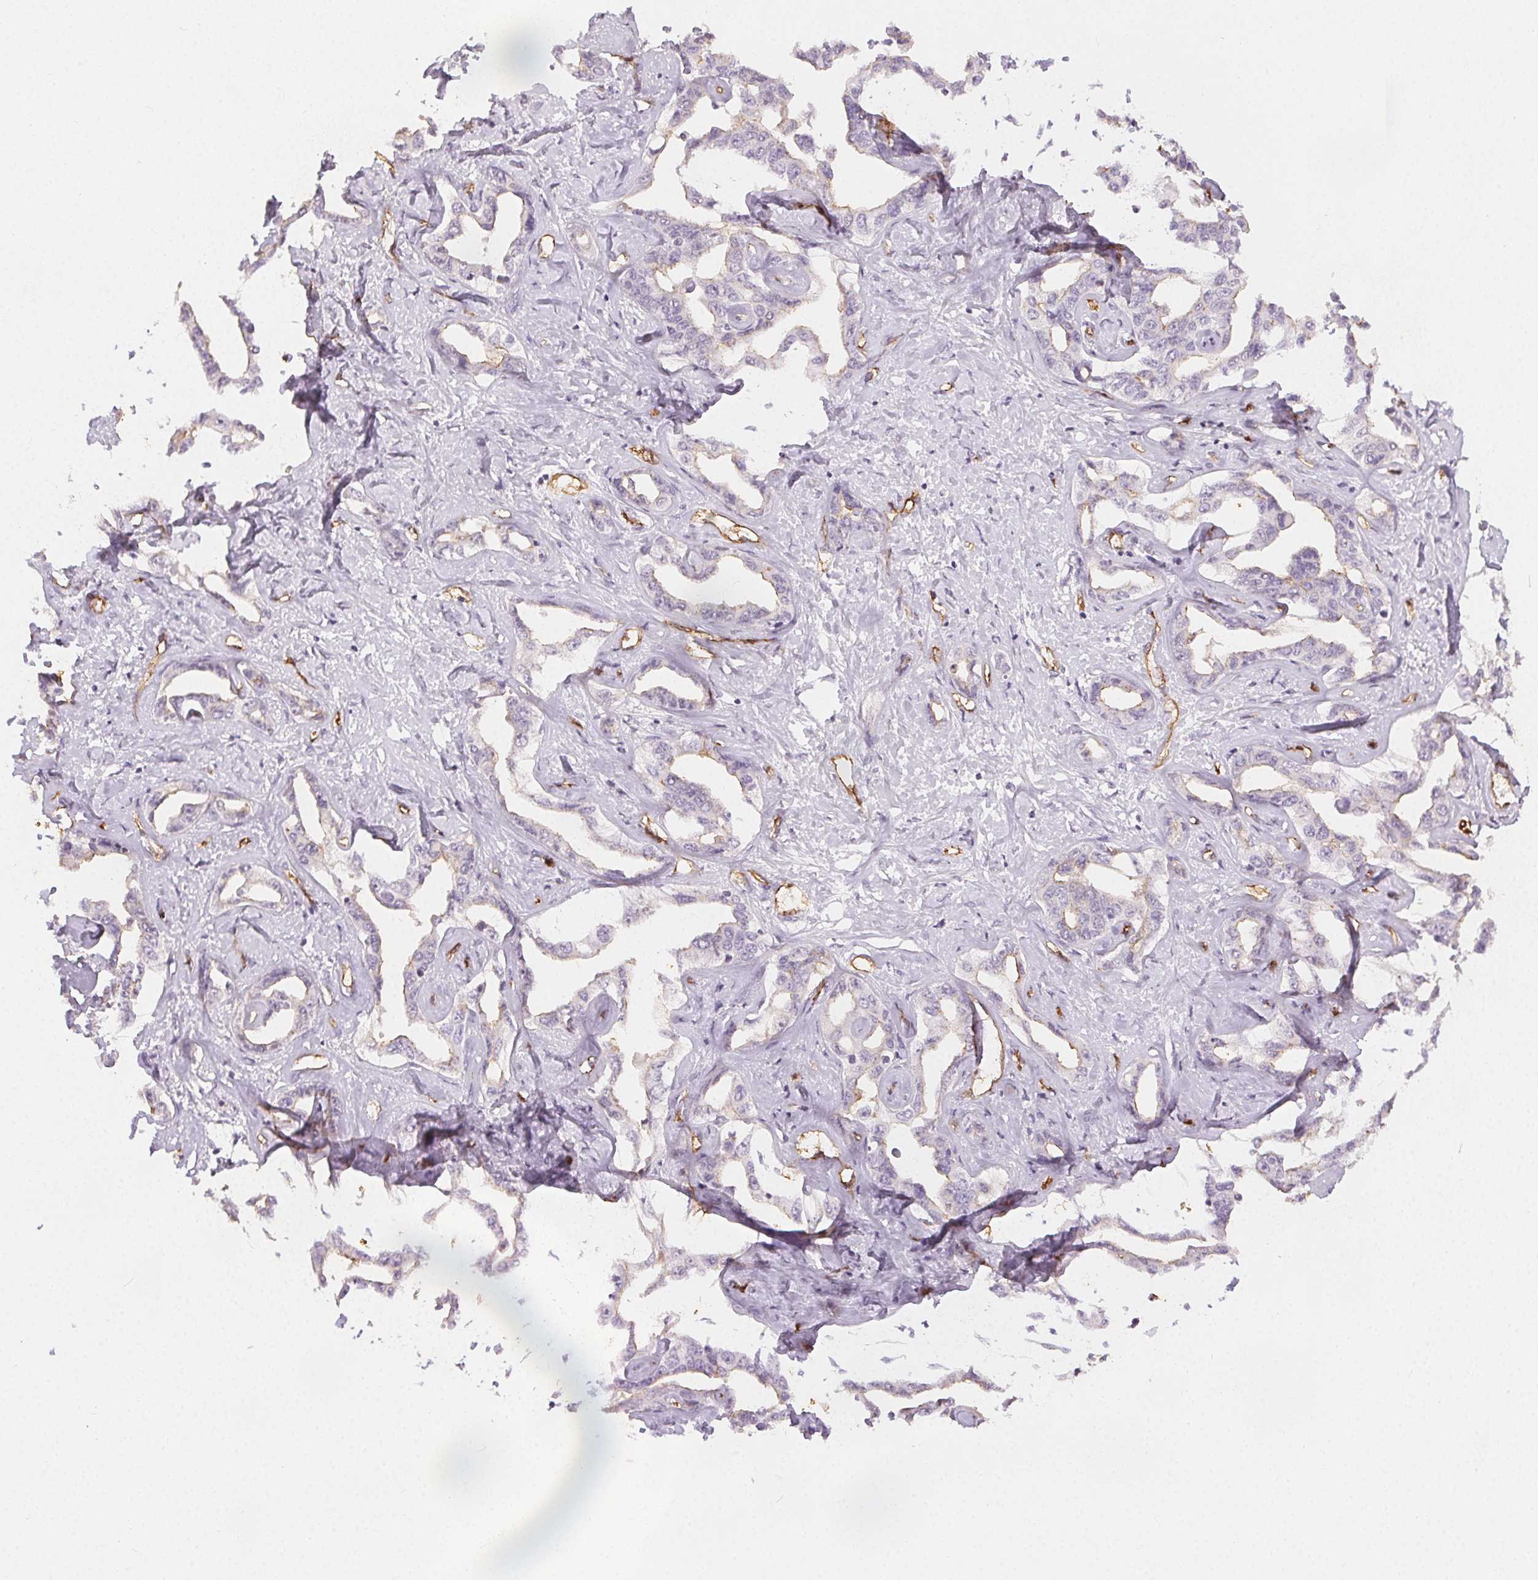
{"staining": {"intensity": "negative", "quantity": "none", "location": "none"}, "tissue": "liver cancer", "cell_type": "Tumor cells", "image_type": "cancer", "snomed": [{"axis": "morphology", "description": "Cholangiocarcinoma"}, {"axis": "topography", "description": "Liver"}], "caption": "Tumor cells show no significant positivity in liver cholangiocarcinoma. (Brightfield microscopy of DAB (3,3'-diaminobenzidine) immunohistochemistry at high magnification).", "gene": "PODXL", "patient": {"sex": "male", "age": 59}}